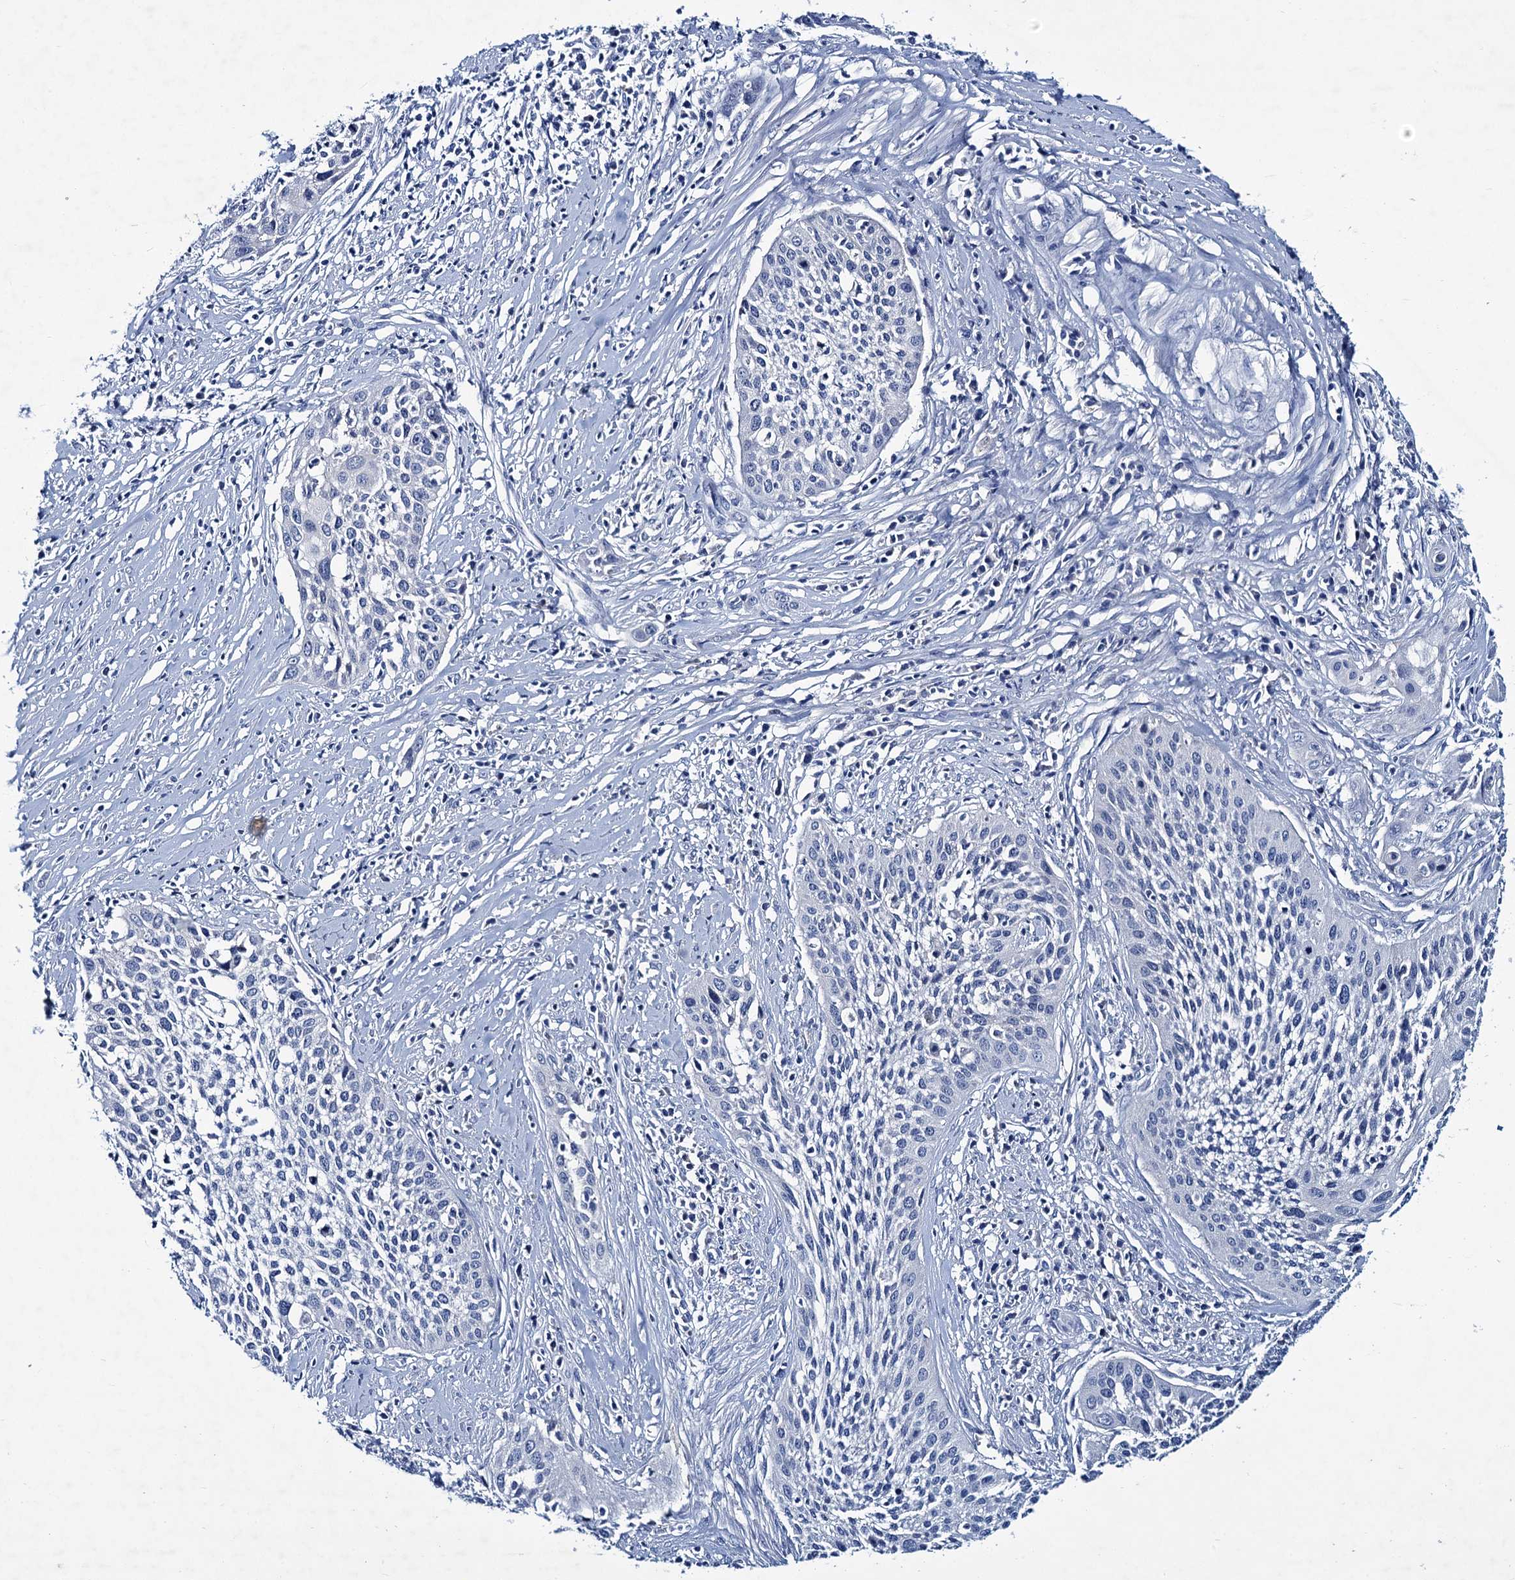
{"staining": {"intensity": "negative", "quantity": "none", "location": "none"}, "tissue": "cervical cancer", "cell_type": "Tumor cells", "image_type": "cancer", "snomed": [{"axis": "morphology", "description": "Squamous cell carcinoma, NOS"}, {"axis": "topography", "description": "Cervix"}], "caption": "Cervical cancer was stained to show a protein in brown. There is no significant expression in tumor cells. (Stains: DAB (3,3'-diaminobenzidine) immunohistochemistry (IHC) with hematoxylin counter stain, Microscopy: brightfield microscopy at high magnification).", "gene": "RTKN2", "patient": {"sex": "female", "age": 34}}